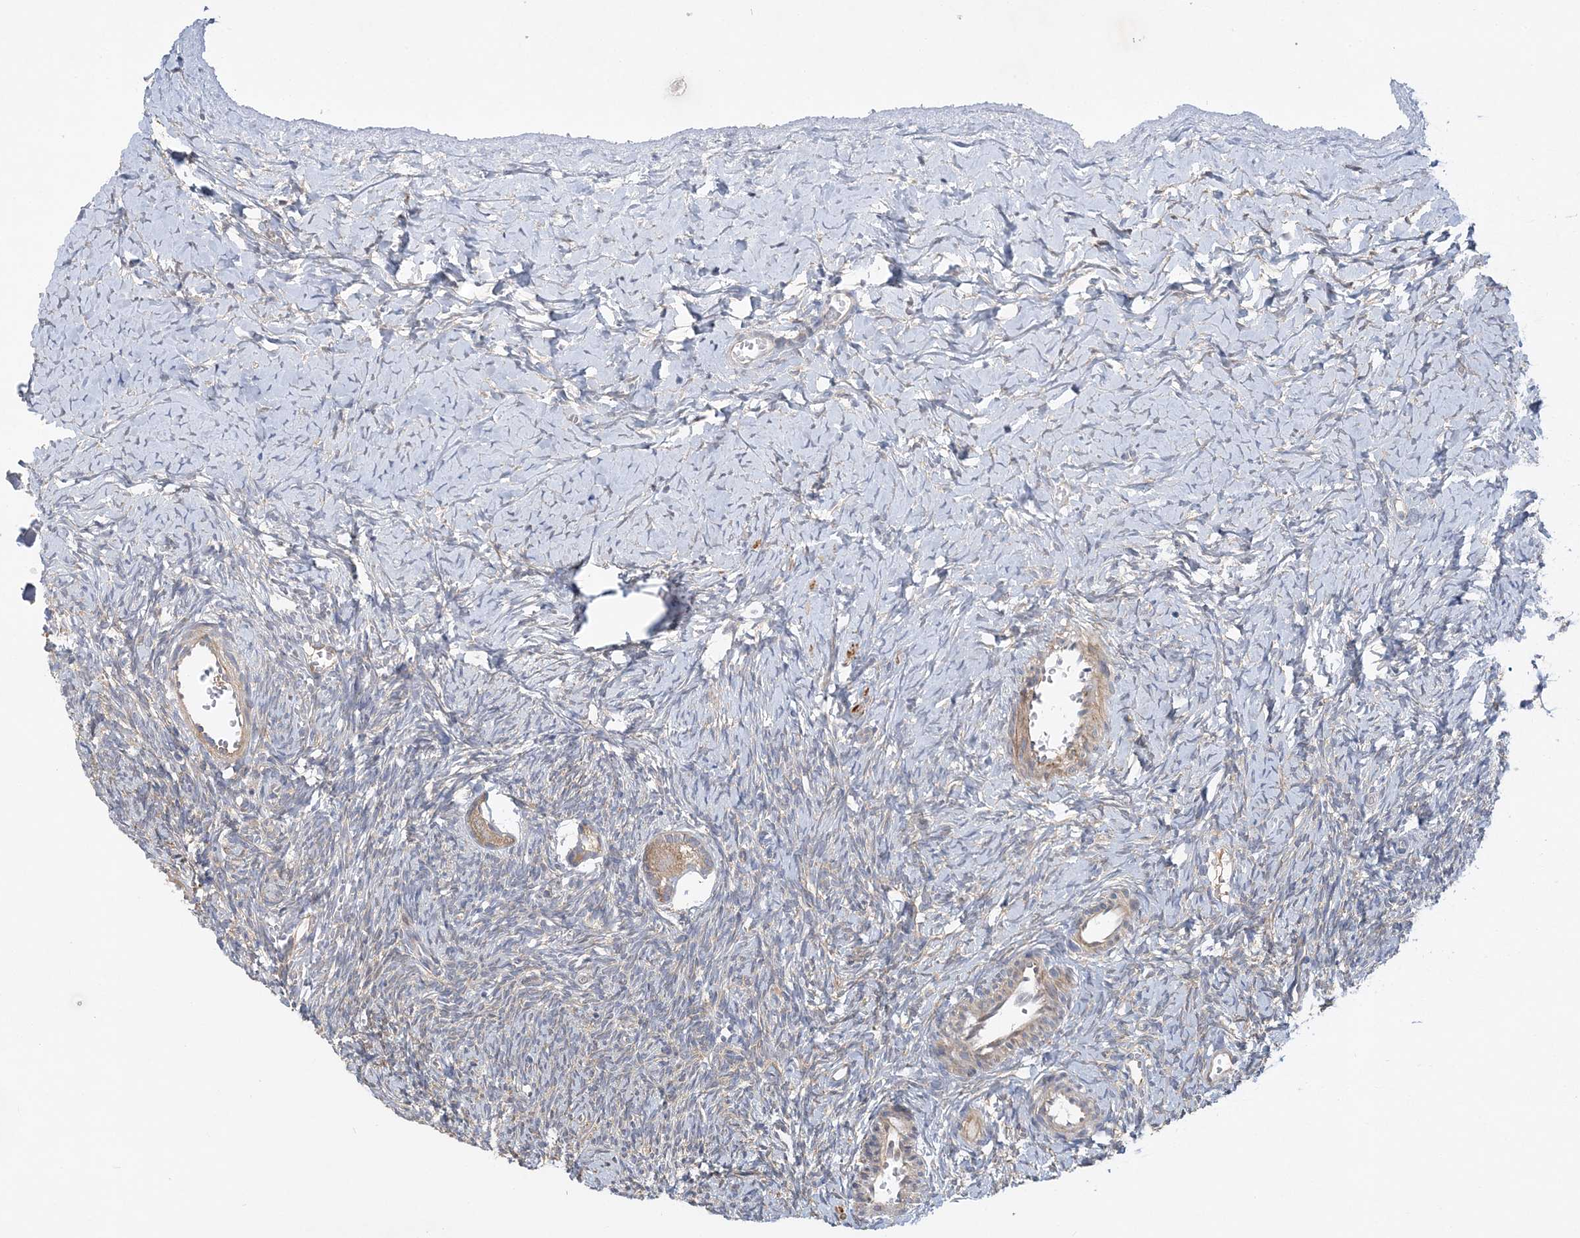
{"staining": {"intensity": "moderate", "quantity": ">75%", "location": "cytoplasmic/membranous"}, "tissue": "ovary", "cell_type": "Follicle cells", "image_type": "normal", "snomed": [{"axis": "morphology", "description": "Normal tissue, NOS"}, {"axis": "morphology", "description": "Developmental malformation"}, {"axis": "topography", "description": "Ovary"}], "caption": "This image displays immunohistochemistry (IHC) staining of benign ovary, with medium moderate cytoplasmic/membranous positivity in about >75% of follicle cells.", "gene": "MAP4K5", "patient": {"sex": "female", "age": 39}}